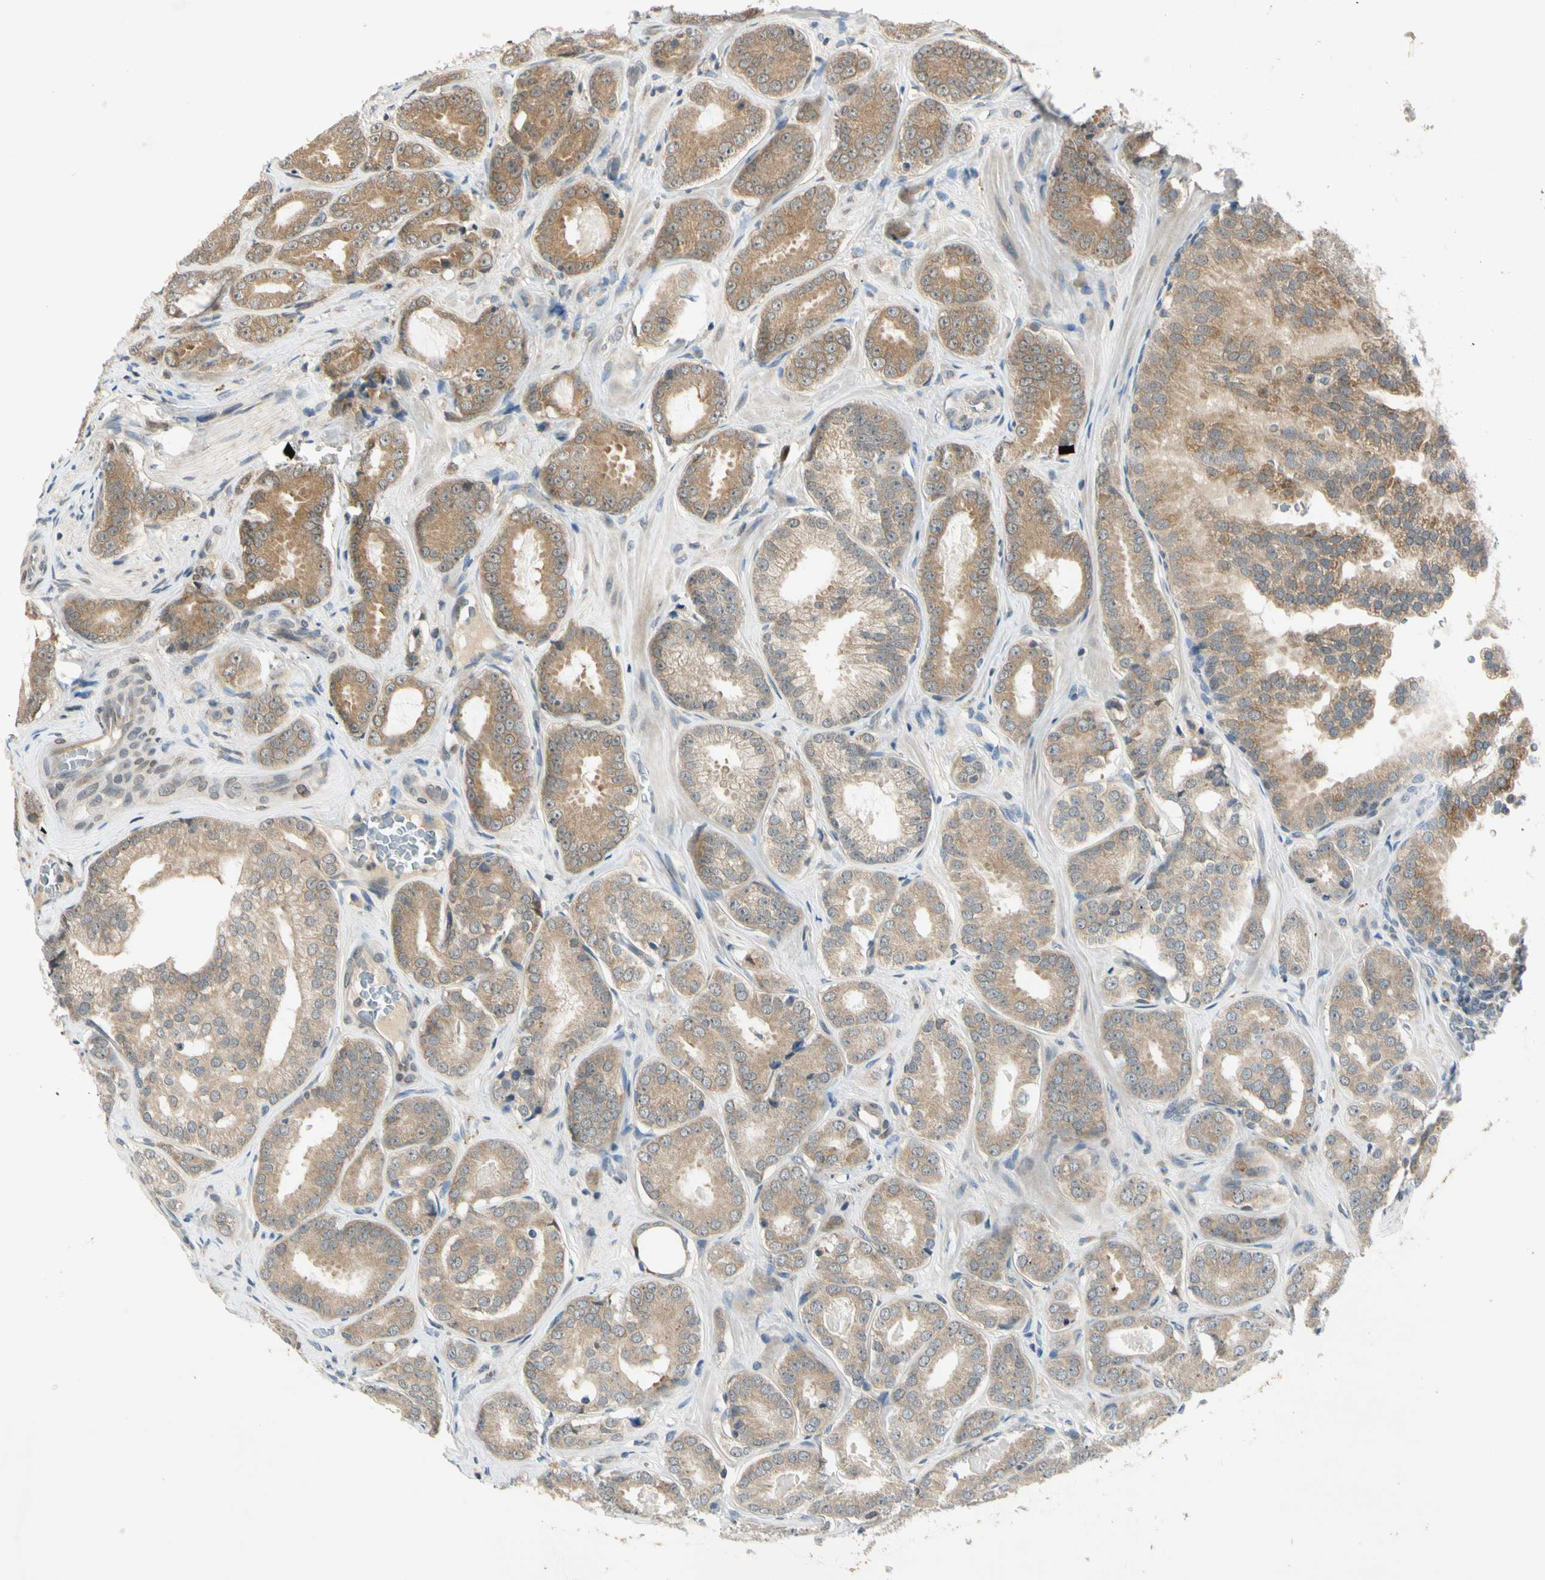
{"staining": {"intensity": "strong", "quantity": ">75%", "location": "cytoplasmic/membranous"}, "tissue": "prostate cancer", "cell_type": "Tumor cells", "image_type": "cancer", "snomed": [{"axis": "morphology", "description": "Adenocarcinoma, High grade"}, {"axis": "topography", "description": "Prostate"}], "caption": "A brown stain labels strong cytoplasmic/membranous staining of a protein in adenocarcinoma (high-grade) (prostate) tumor cells. Ihc stains the protein of interest in brown and the nuclei are stained blue.", "gene": "RPS6KB2", "patient": {"sex": "male", "age": 64}}